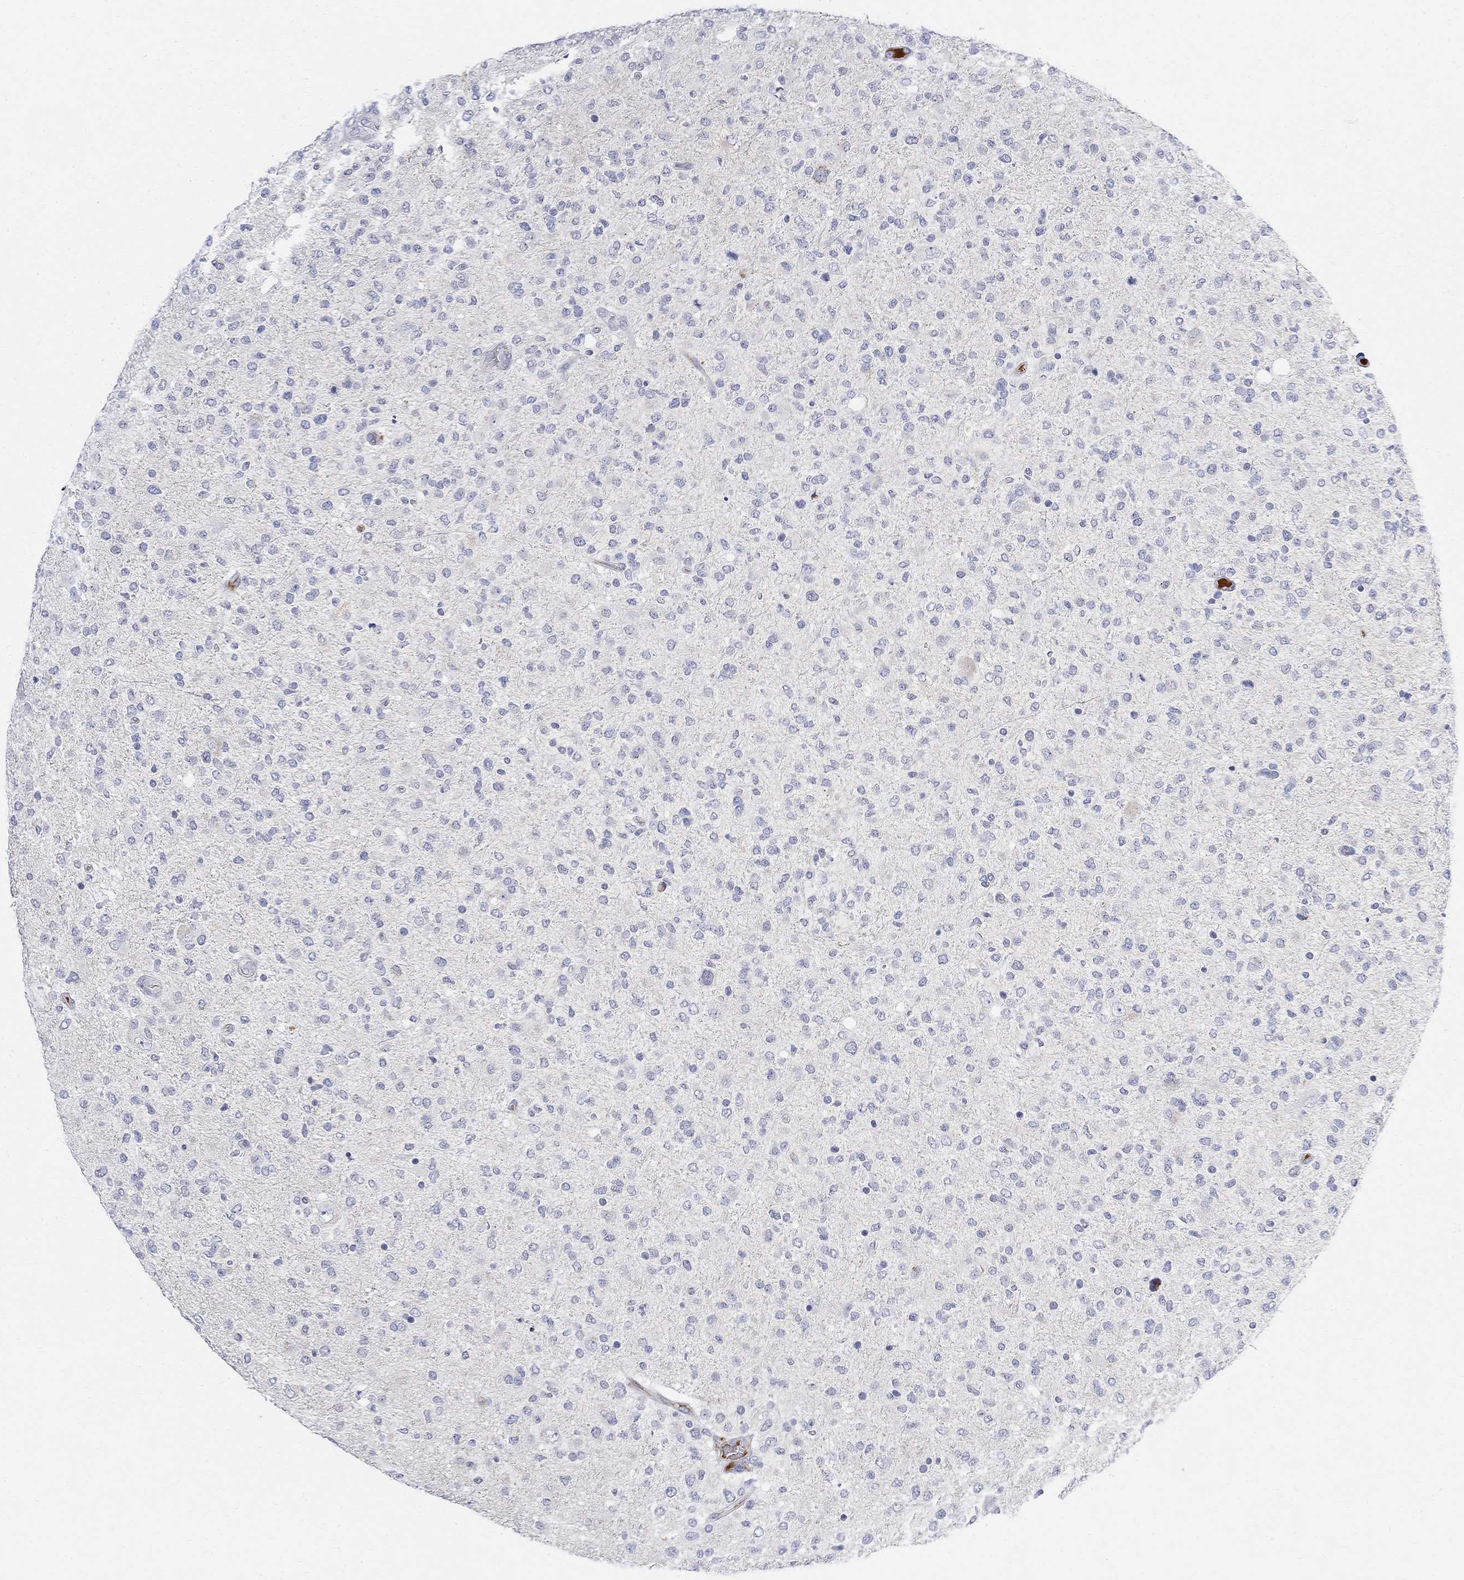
{"staining": {"intensity": "negative", "quantity": "none", "location": "none"}, "tissue": "glioma", "cell_type": "Tumor cells", "image_type": "cancer", "snomed": [{"axis": "morphology", "description": "Glioma, malignant, High grade"}, {"axis": "topography", "description": "Cerebral cortex"}], "caption": "Human malignant glioma (high-grade) stained for a protein using IHC shows no staining in tumor cells.", "gene": "FNDC5", "patient": {"sex": "male", "age": 70}}